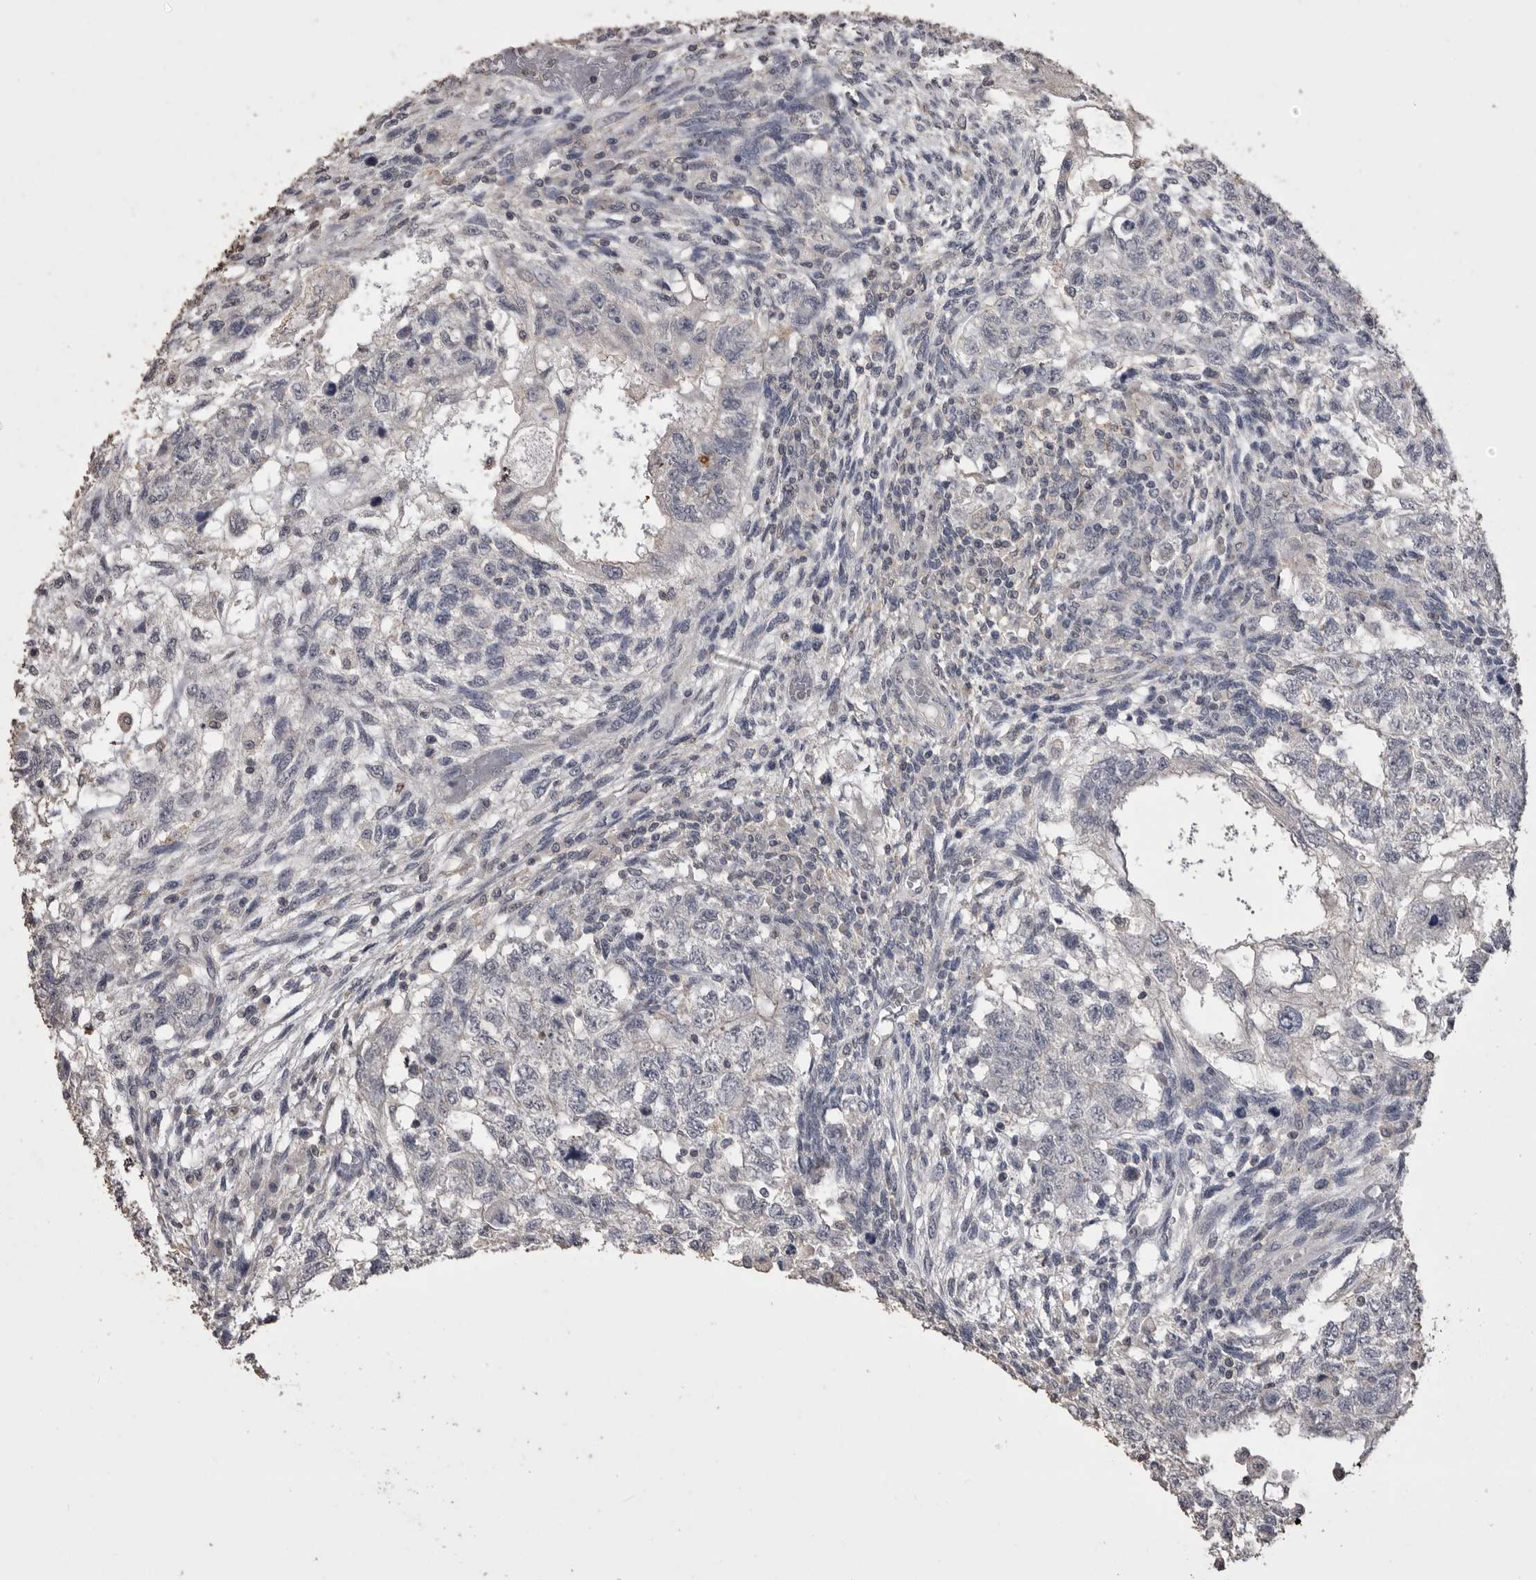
{"staining": {"intensity": "negative", "quantity": "none", "location": "none"}, "tissue": "testis cancer", "cell_type": "Tumor cells", "image_type": "cancer", "snomed": [{"axis": "morphology", "description": "Normal tissue, NOS"}, {"axis": "morphology", "description": "Carcinoma, Embryonal, NOS"}, {"axis": "topography", "description": "Testis"}], "caption": "Immunohistochemistry micrograph of human testis cancer (embryonal carcinoma) stained for a protein (brown), which reveals no staining in tumor cells.", "gene": "MMP7", "patient": {"sex": "male", "age": 36}}